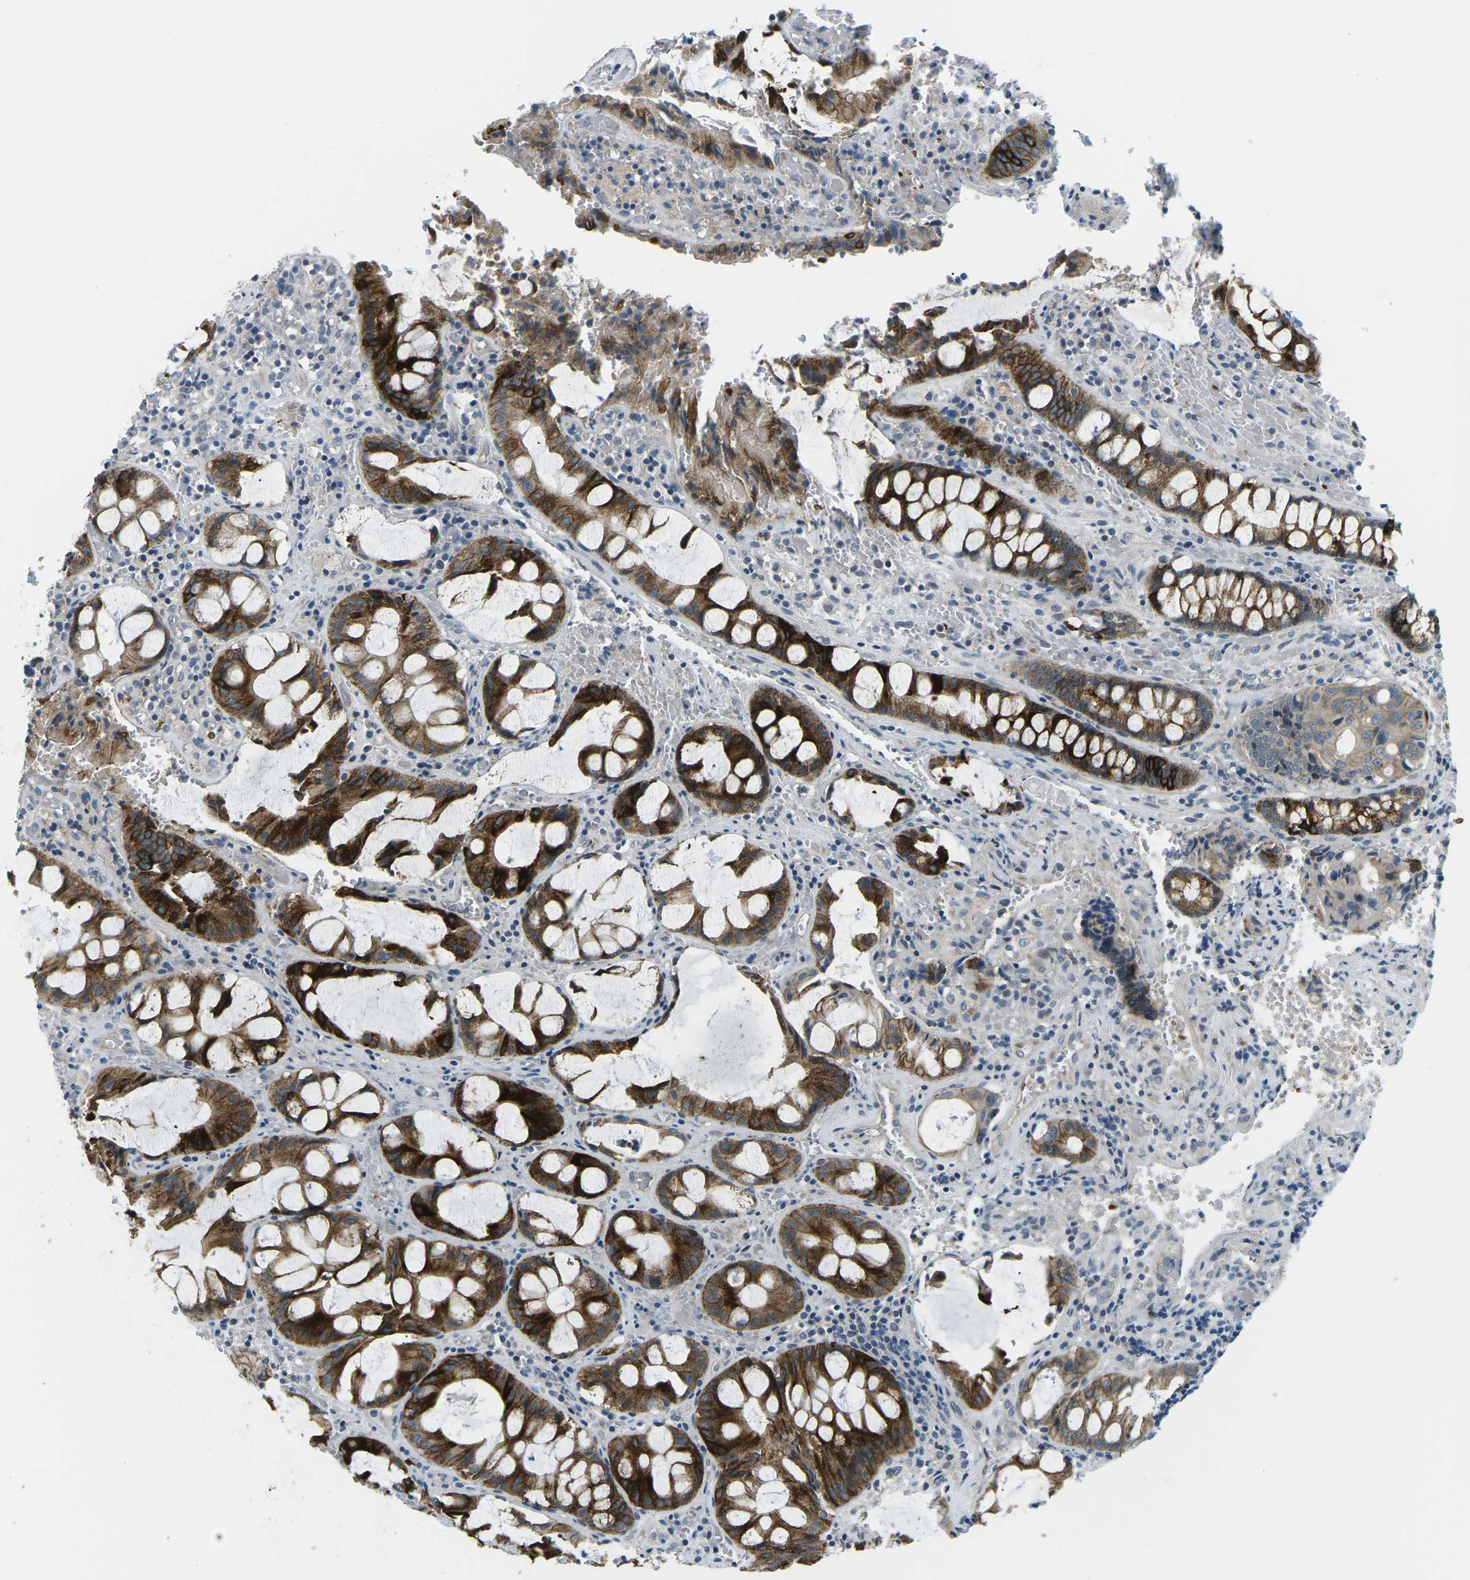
{"staining": {"intensity": "moderate", "quantity": ">75%", "location": "cytoplasmic/membranous"}, "tissue": "colorectal cancer", "cell_type": "Tumor cells", "image_type": "cancer", "snomed": [{"axis": "morphology", "description": "Adenocarcinoma, NOS"}, {"axis": "topography", "description": "Colon"}], "caption": "Immunohistochemistry (IHC) photomicrograph of colorectal adenocarcinoma stained for a protein (brown), which reveals medium levels of moderate cytoplasmic/membranous expression in approximately >75% of tumor cells.", "gene": "CTNND1", "patient": {"sex": "female", "age": 57}}